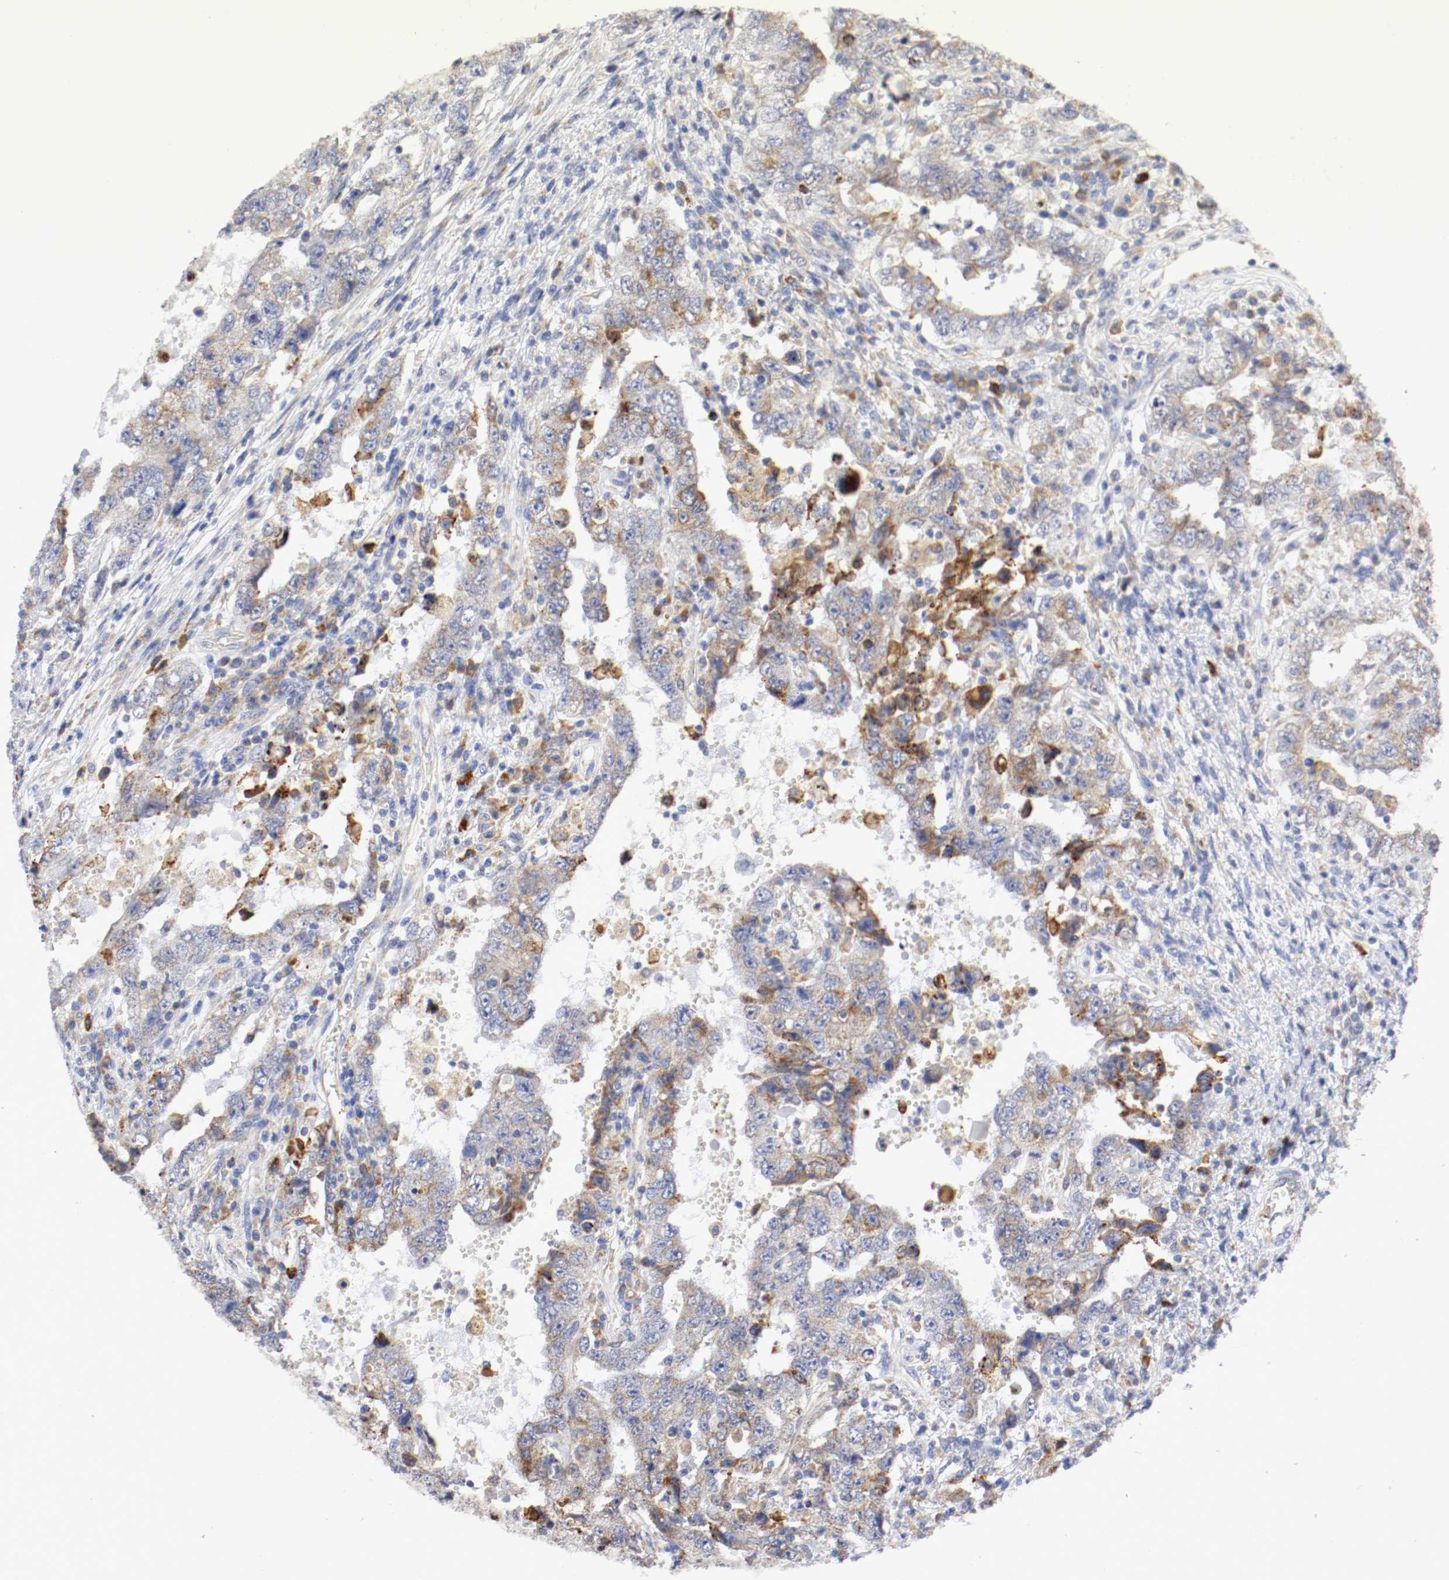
{"staining": {"intensity": "strong", "quantity": "25%-75%", "location": "cytoplasmic/membranous"}, "tissue": "testis cancer", "cell_type": "Tumor cells", "image_type": "cancer", "snomed": [{"axis": "morphology", "description": "Carcinoma, Embryonal, NOS"}, {"axis": "topography", "description": "Testis"}], "caption": "Immunohistochemistry (IHC) of embryonal carcinoma (testis) reveals high levels of strong cytoplasmic/membranous staining in about 25%-75% of tumor cells.", "gene": "TRAF2", "patient": {"sex": "male", "age": 26}}